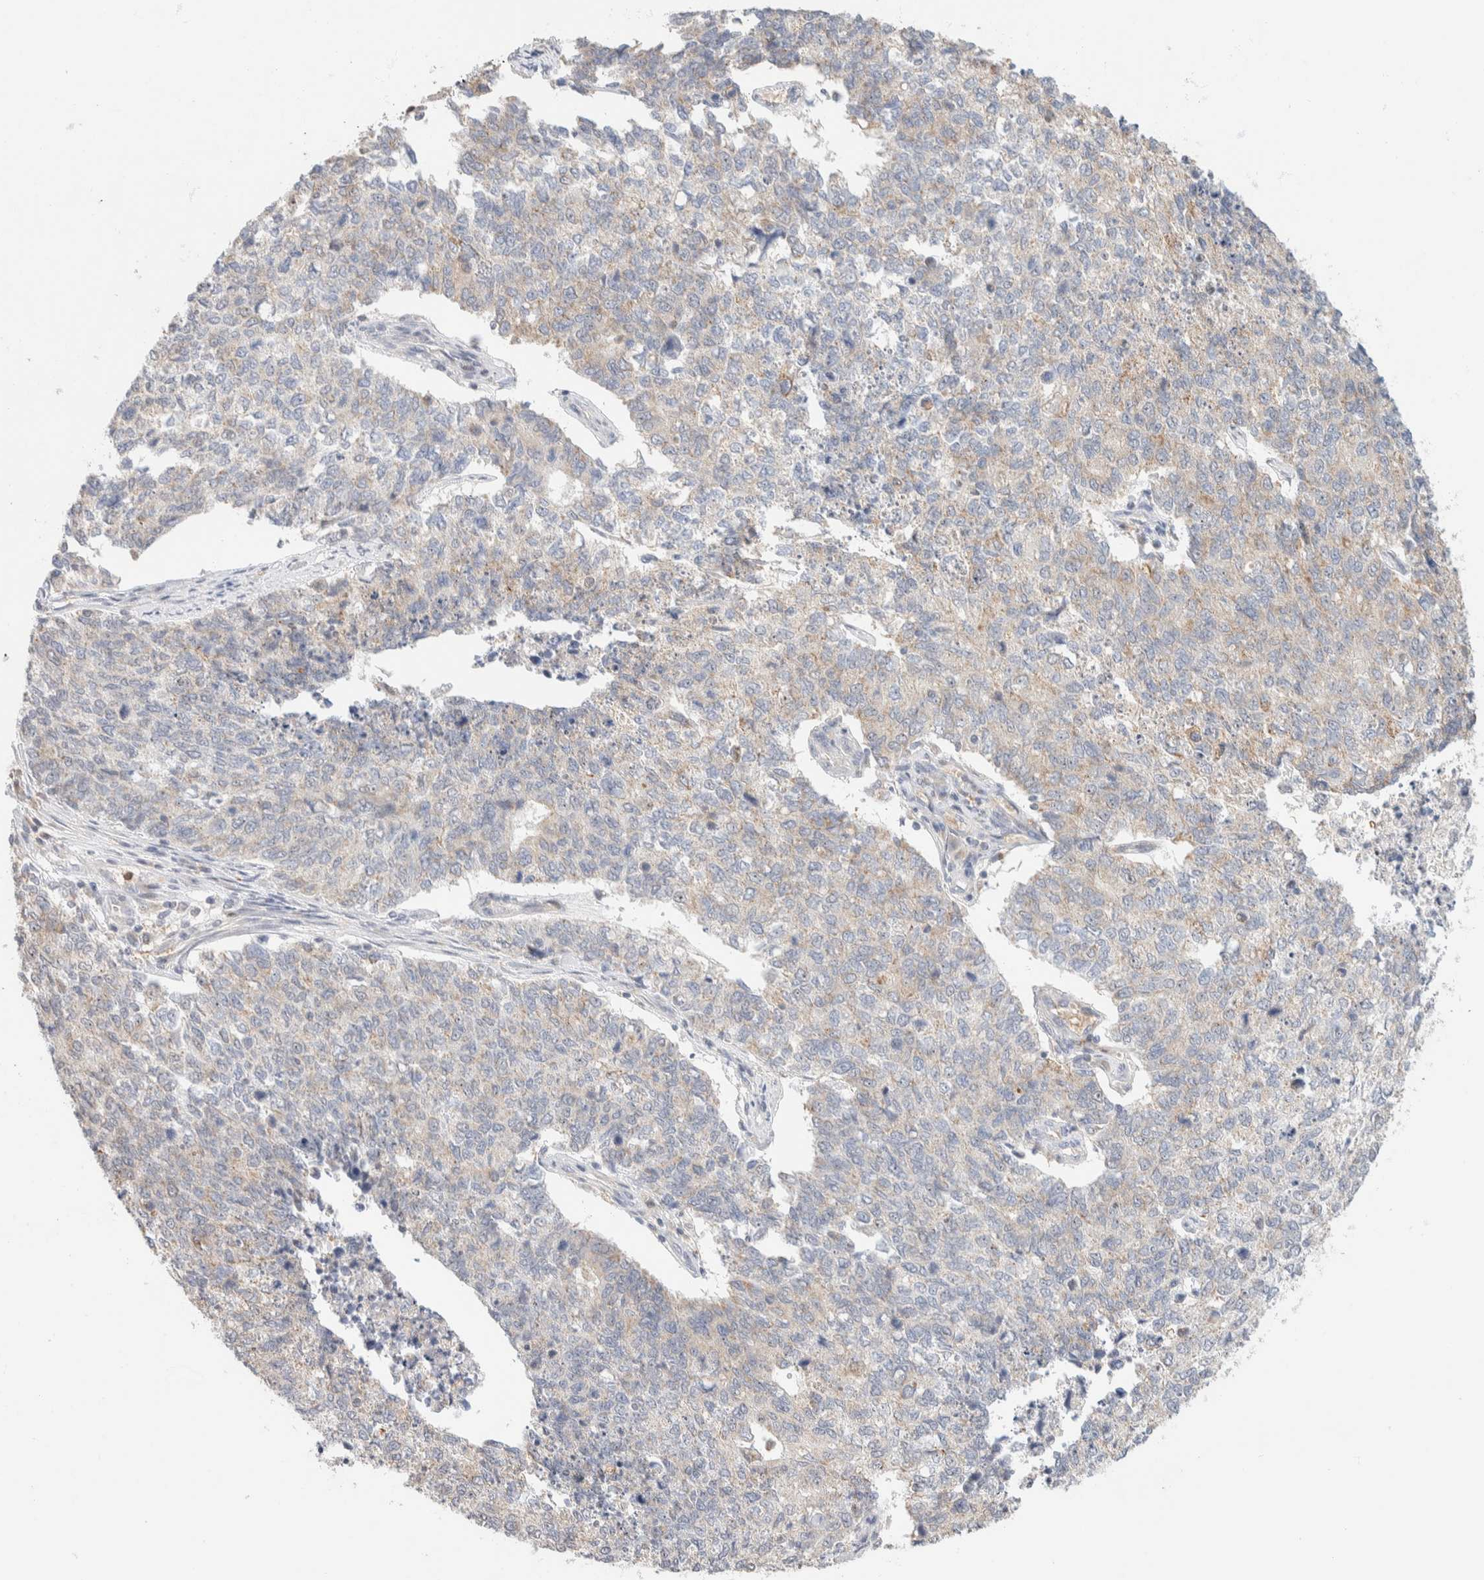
{"staining": {"intensity": "weak", "quantity": "<25%", "location": "cytoplasmic/membranous"}, "tissue": "cervical cancer", "cell_type": "Tumor cells", "image_type": "cancer", "snomed": [{"axis": "morphology", "description": "Squamous cell carcinoma, NOS"}, {"axis": "topography", "description": "Cervix"}], "caption": "Immunohistochemistry photomicrograph of human squamous cell carcinoma (cervical) stained for a protein (brown), which reveals no positivity in tumor cells.", "gene": "HDHD3", "patient": {"sex": "female", "age": 63}}